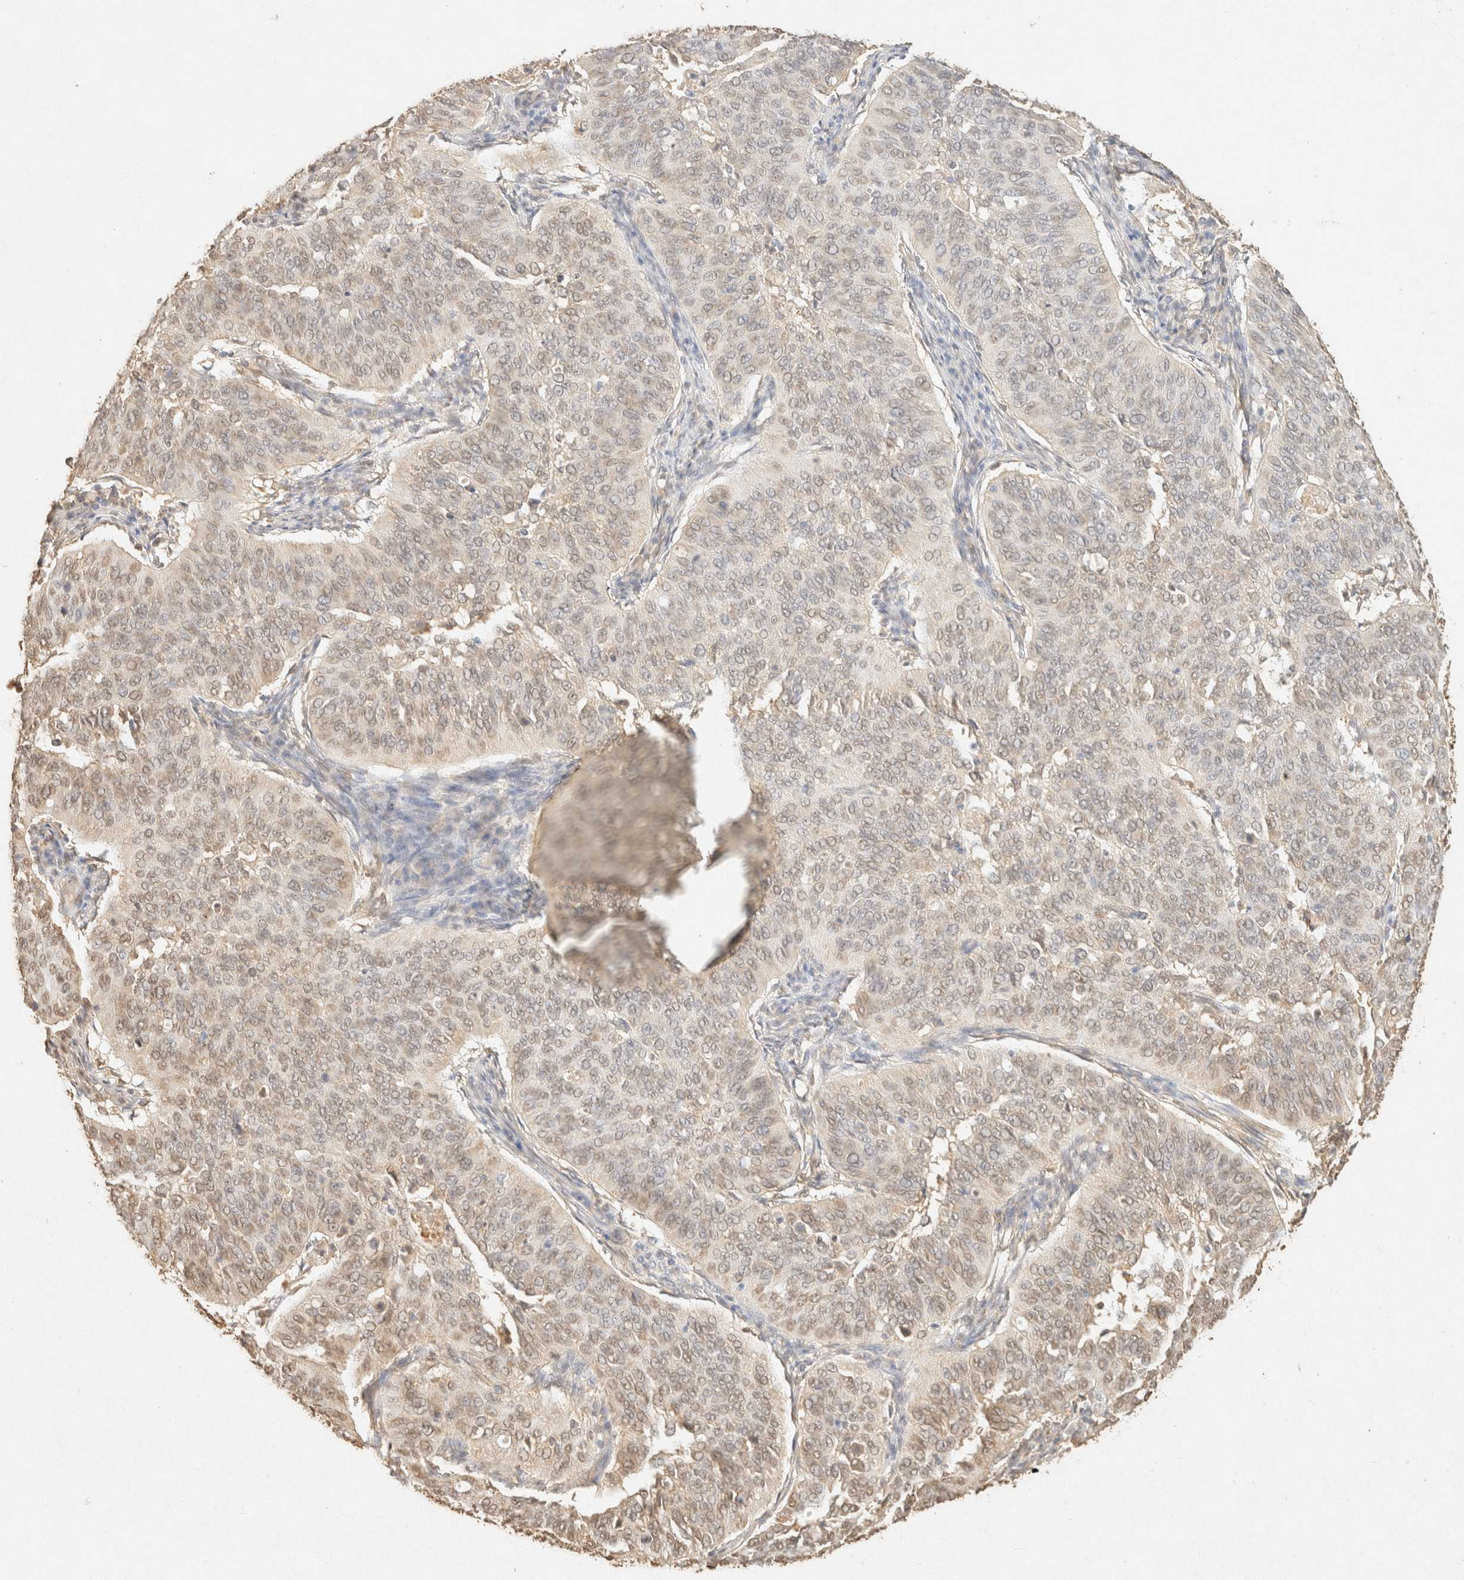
{"staining": {"intensity": "weak", "quantity": "25%-75%", "location": "nuclear"}, "tissue": "cervical cancer", "cell_type": "Tumor cells", "image_type": "cancer", "snomed": [{"axis": "morphology", "description": "Normal tissue, NOS"}, {"axis": "morphology", "description": "Squamous cell carcinoma, NOS"}, {"axis": "topography", "description": "Cervix"}], "caption": "Cervical cancer (squamous cell carcinoma) was stained to show a protein in brown. There is low levels of weak nuclear staining in about 25%-75% of tumor cells.", "gene": "S100A13", "patient": {"sex": "female", "age": 39}}